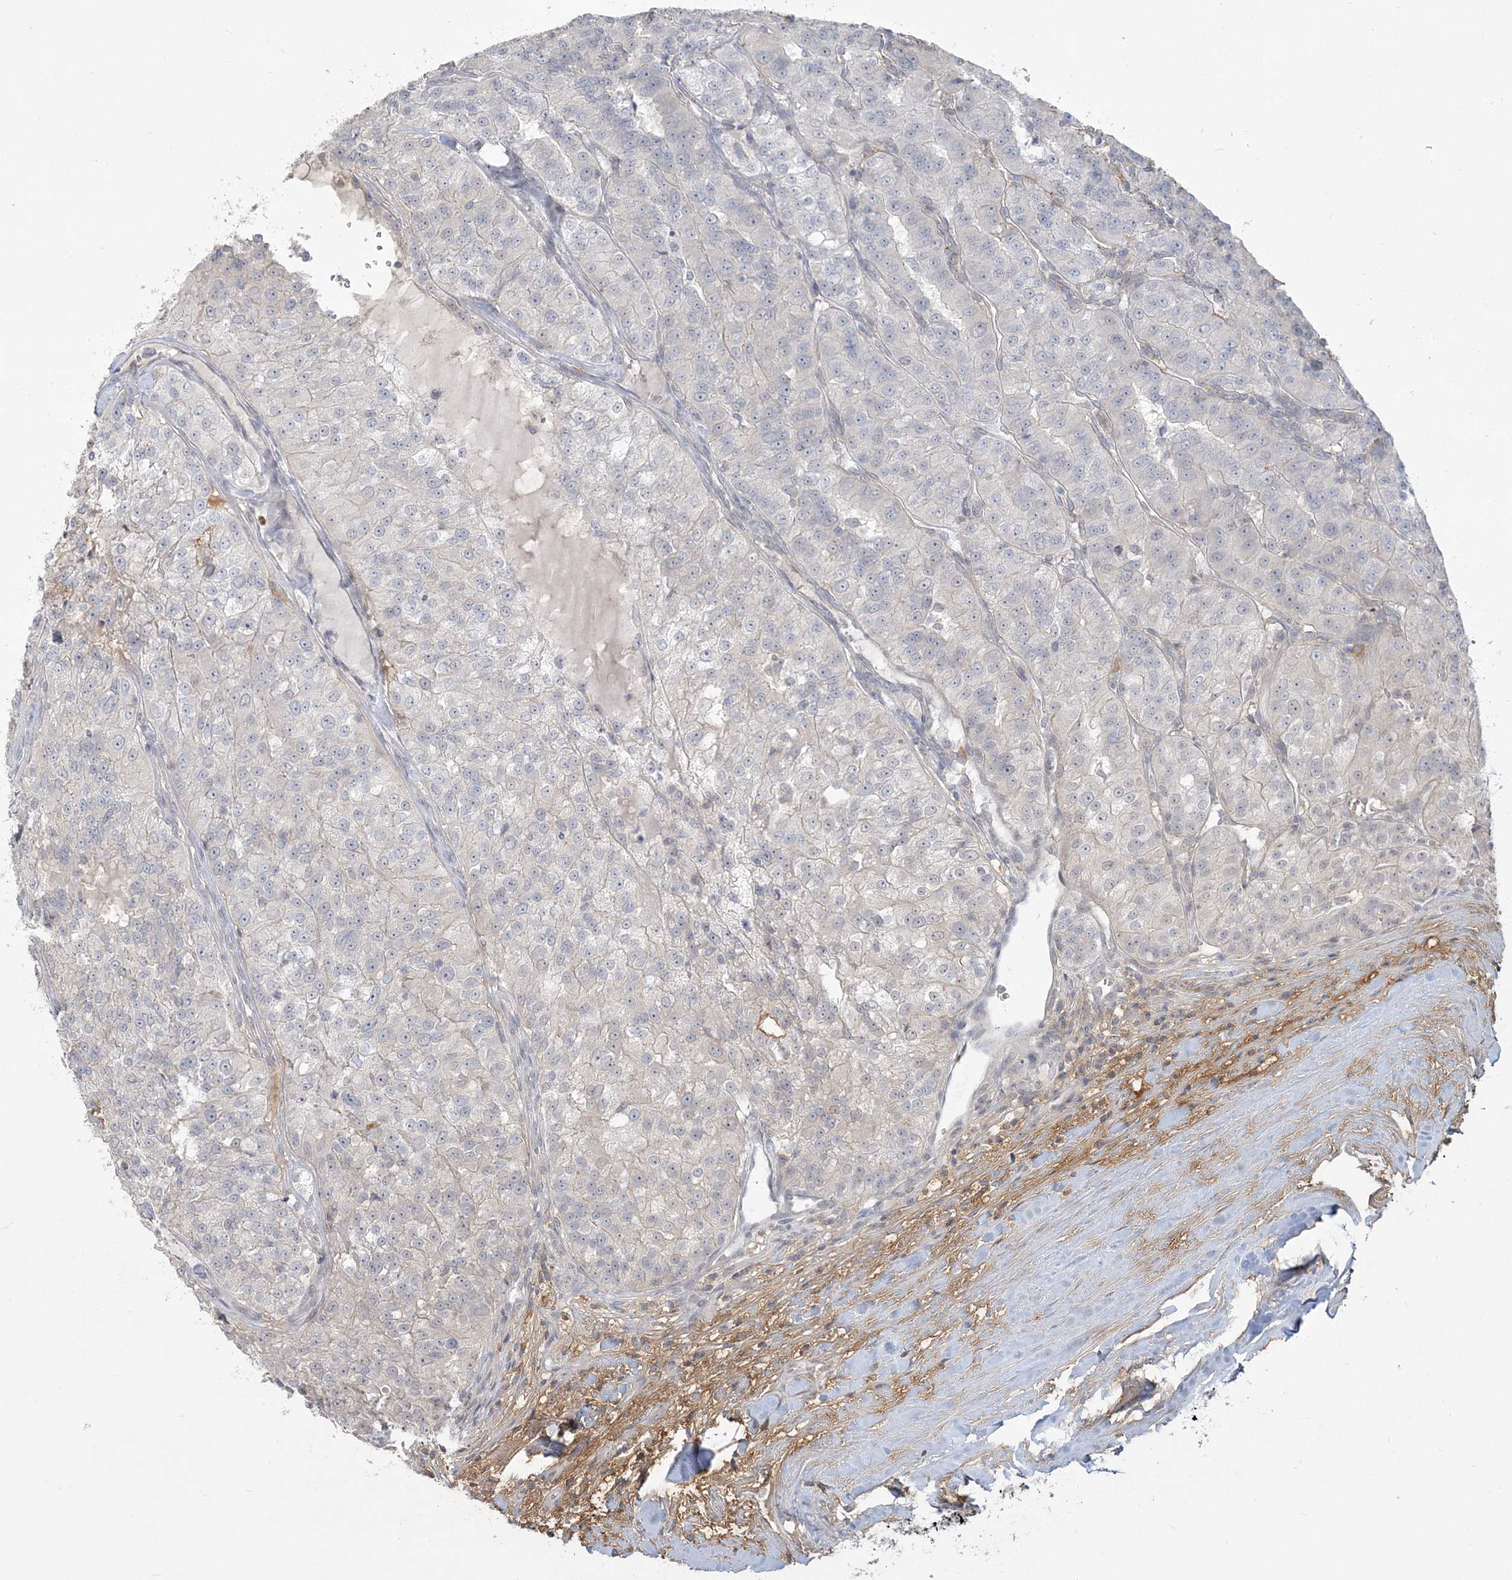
{"staining": {"intensity": "negative", "quantity": "none", "location": "none"}, "tissue": "renal cancer", "cell_type": "Tumor cells", "image_type": "cancer", "snomed": [{"axis": "morphology", "description": "Adenocarcinoma, NOS"}, {"axis": "topography", "description": "Kidney"}], "caption": "This image is of adenocarcinoma (renal) stained with IHC to label a protein in brown with the nuclei are counter-stained blue. There is no expression in tumor cells.", "gene": "ANKS1A", "patient": {"sex": "female", "age": 63}}